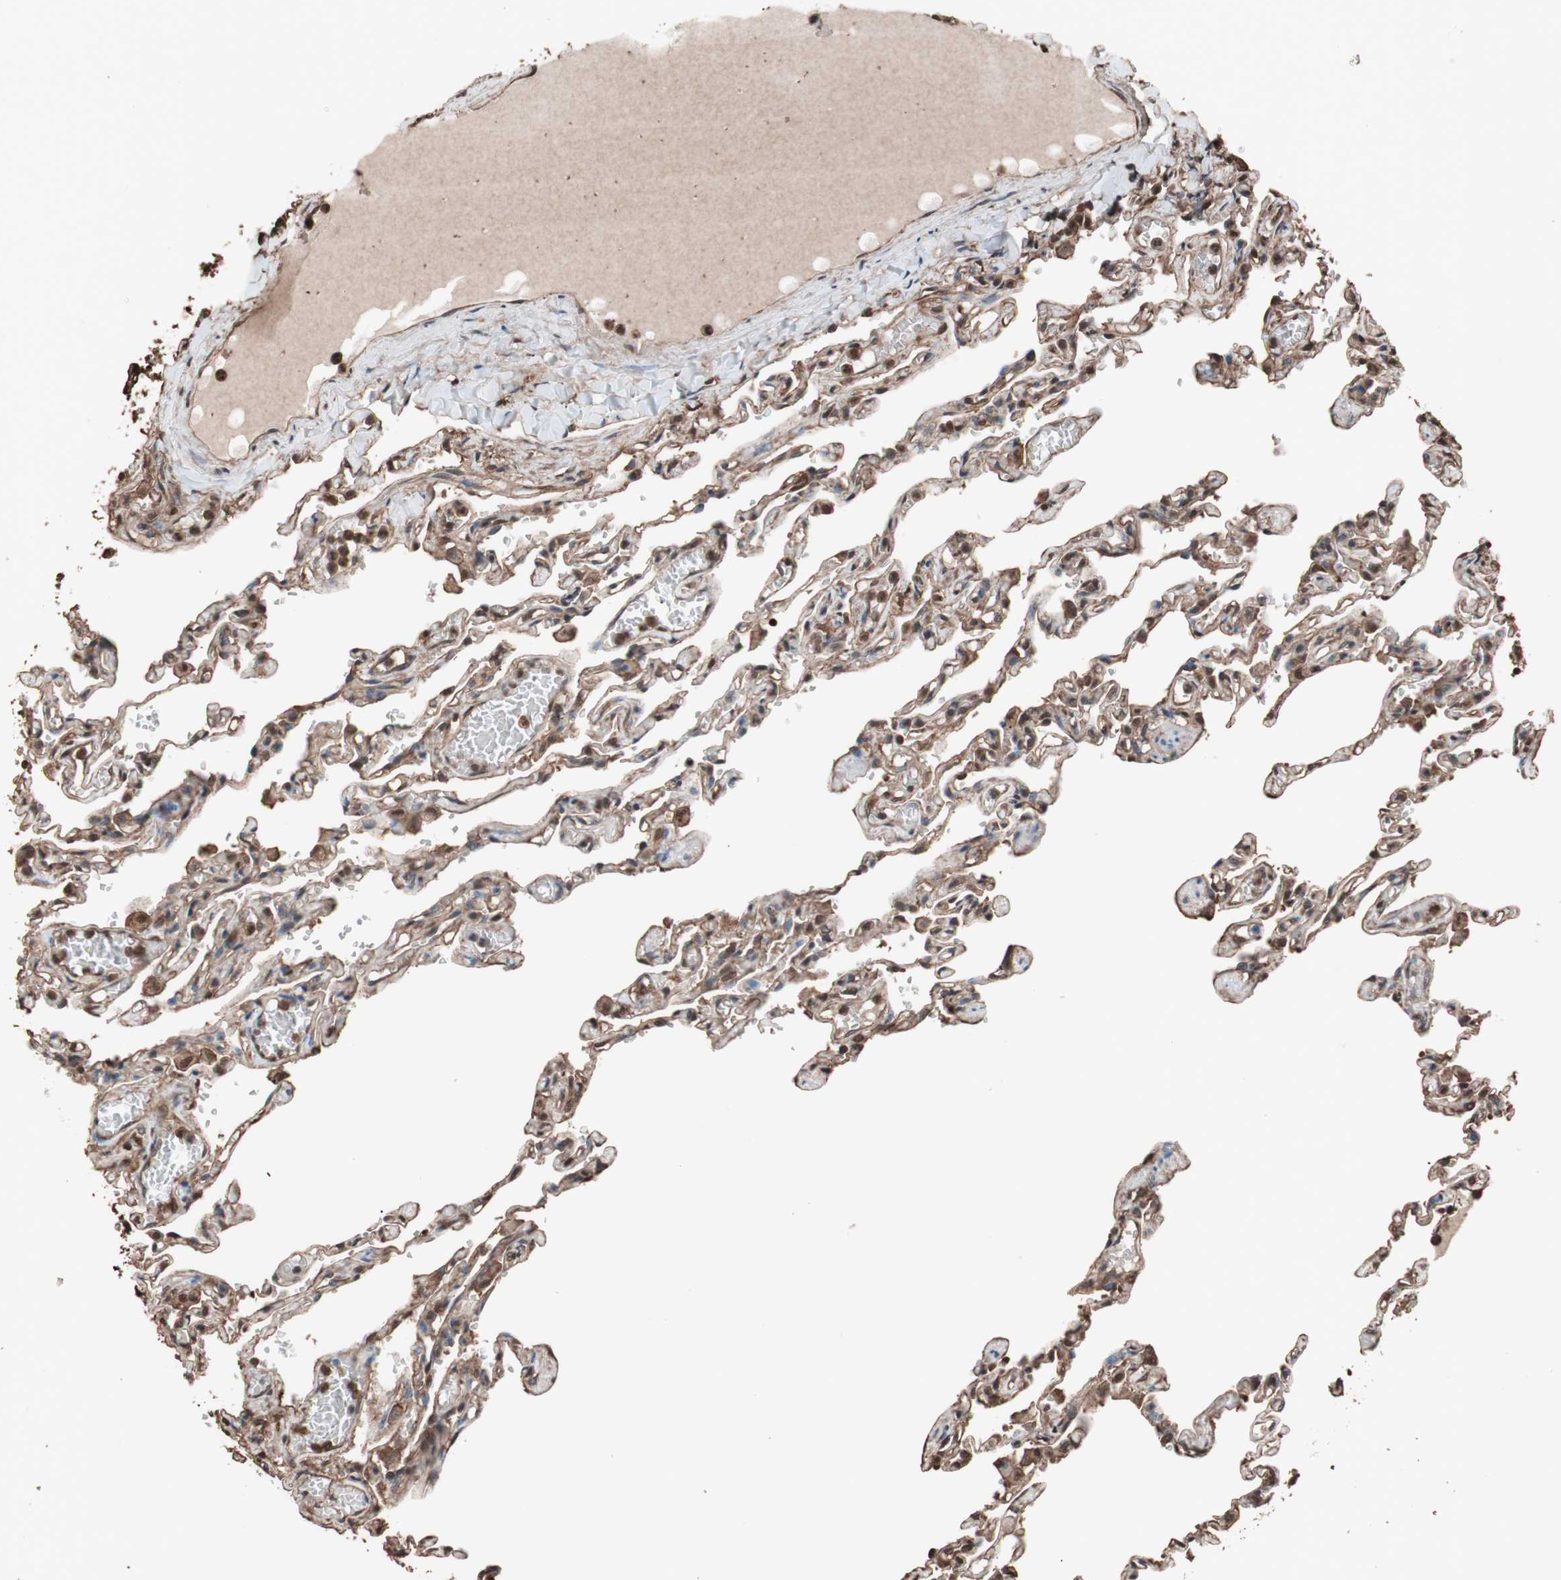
{"staining": {"intensity": "moderate", "quantity": "25%-75%", "location": "cytoplasmic/membranous"}, "tissue": "lung", "cell_type": "Alveolar cells", "image_type": "normal", "snomed": [{"axis": "morphology", "description": "Normal tissue, NOS"}, {"axis": "topography", "description": "Lung"}], "caption": "The immunohistochemical stain highlights moderate cytoplasmic/membranous staining in alveolar cells of normal lung.", "gene": "CALM2", "patient": {"sex": "male", "age": 21}}